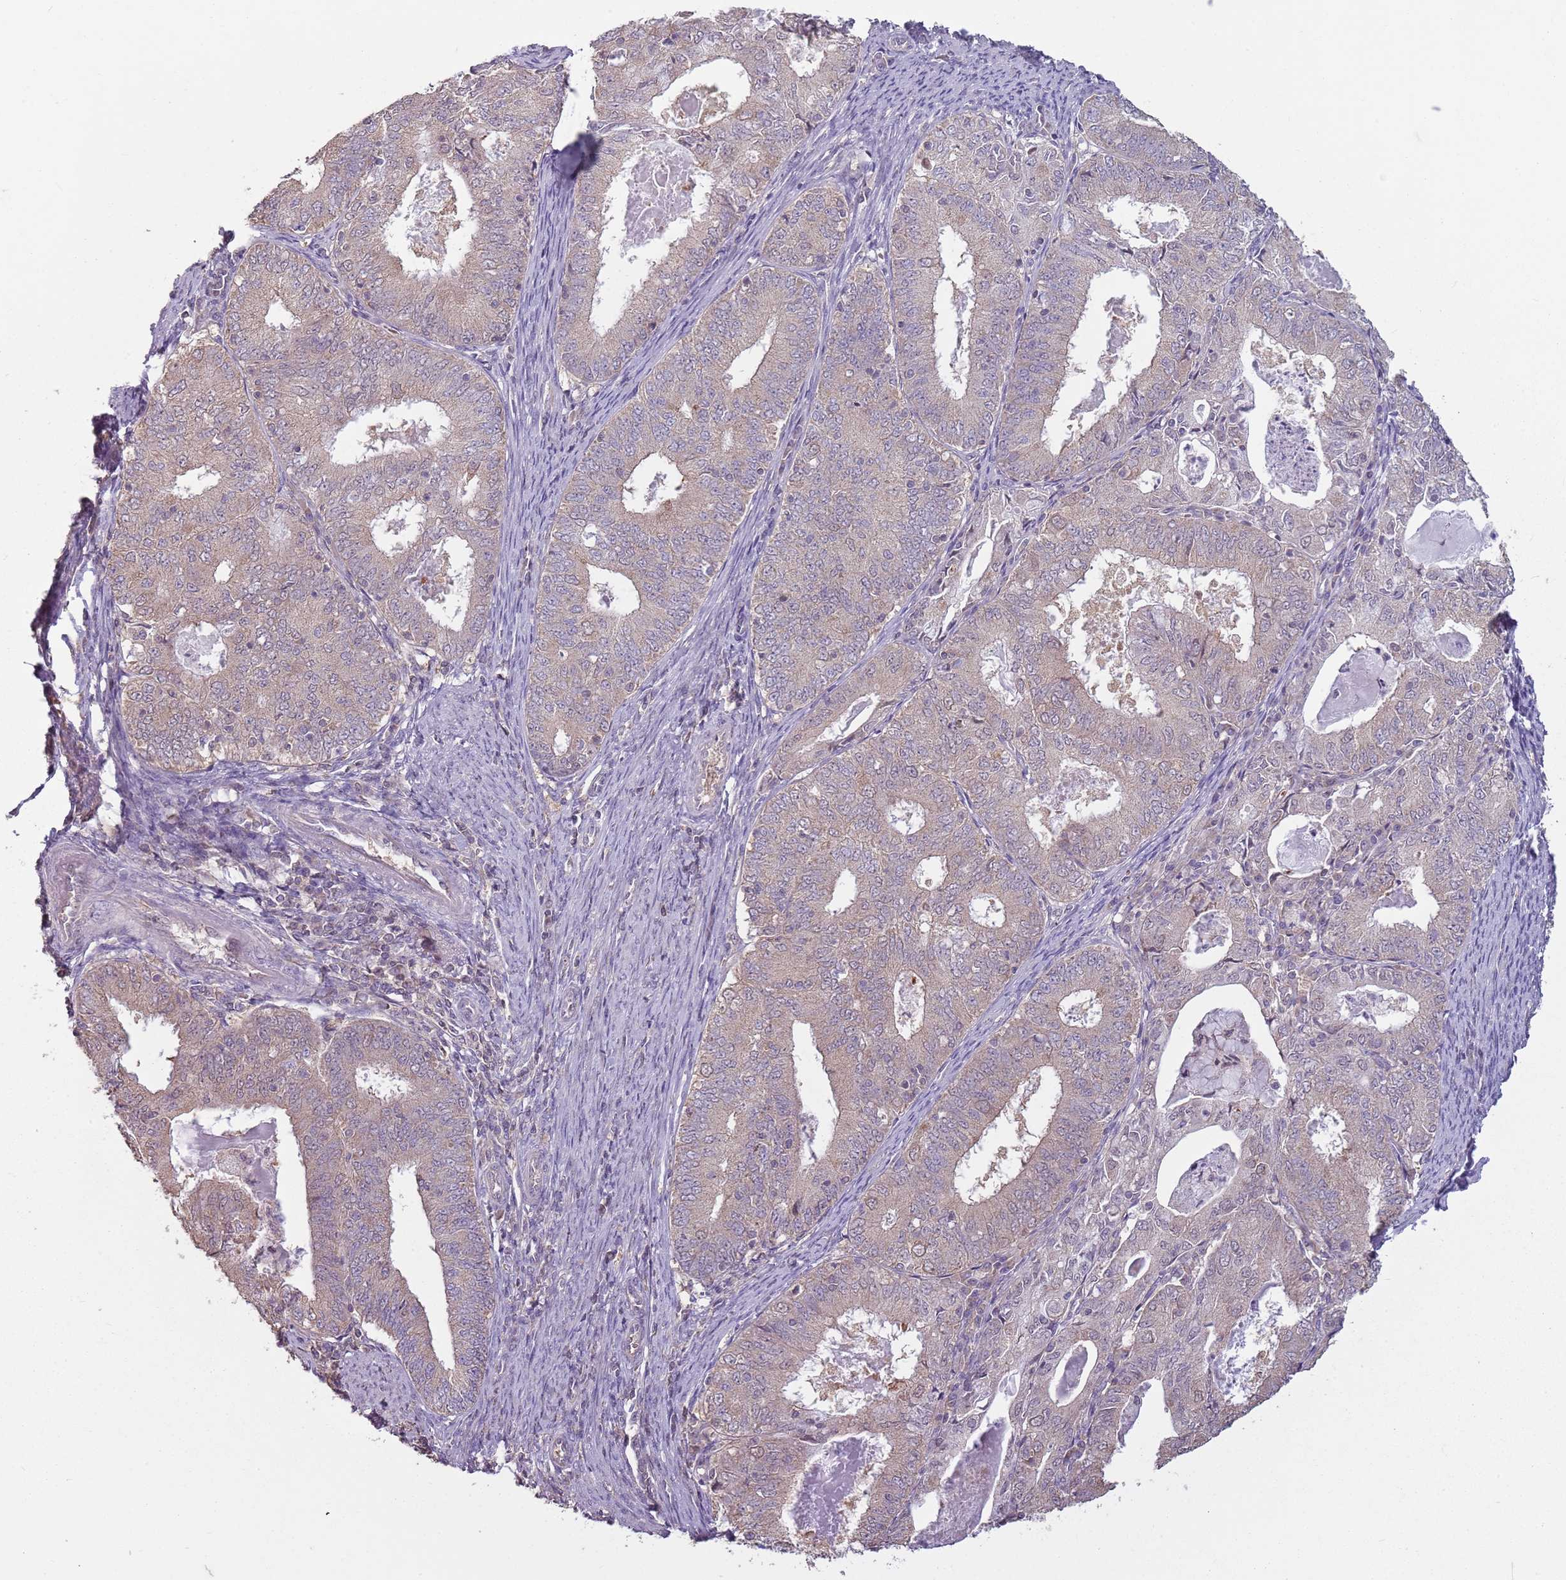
{"staining": {"intensity": "negative", "quantity": "none", "location": "none"}, "tissue": "endometrial cancer", "cell_type": "Tumor cells", "image_type": "cancer", "snomed": [{"axis": "morphology", "description": "Adenocarcinoma, NOS"}, {"axis": "topography", "description": "Endometrium"}], "caption": "A histopathology image of human endometrial cancer (adenocarcinoma) is negative for staining in tumor cells.", "gene": "TEKT4", "patient": {"sex": "female", "age": 57}}